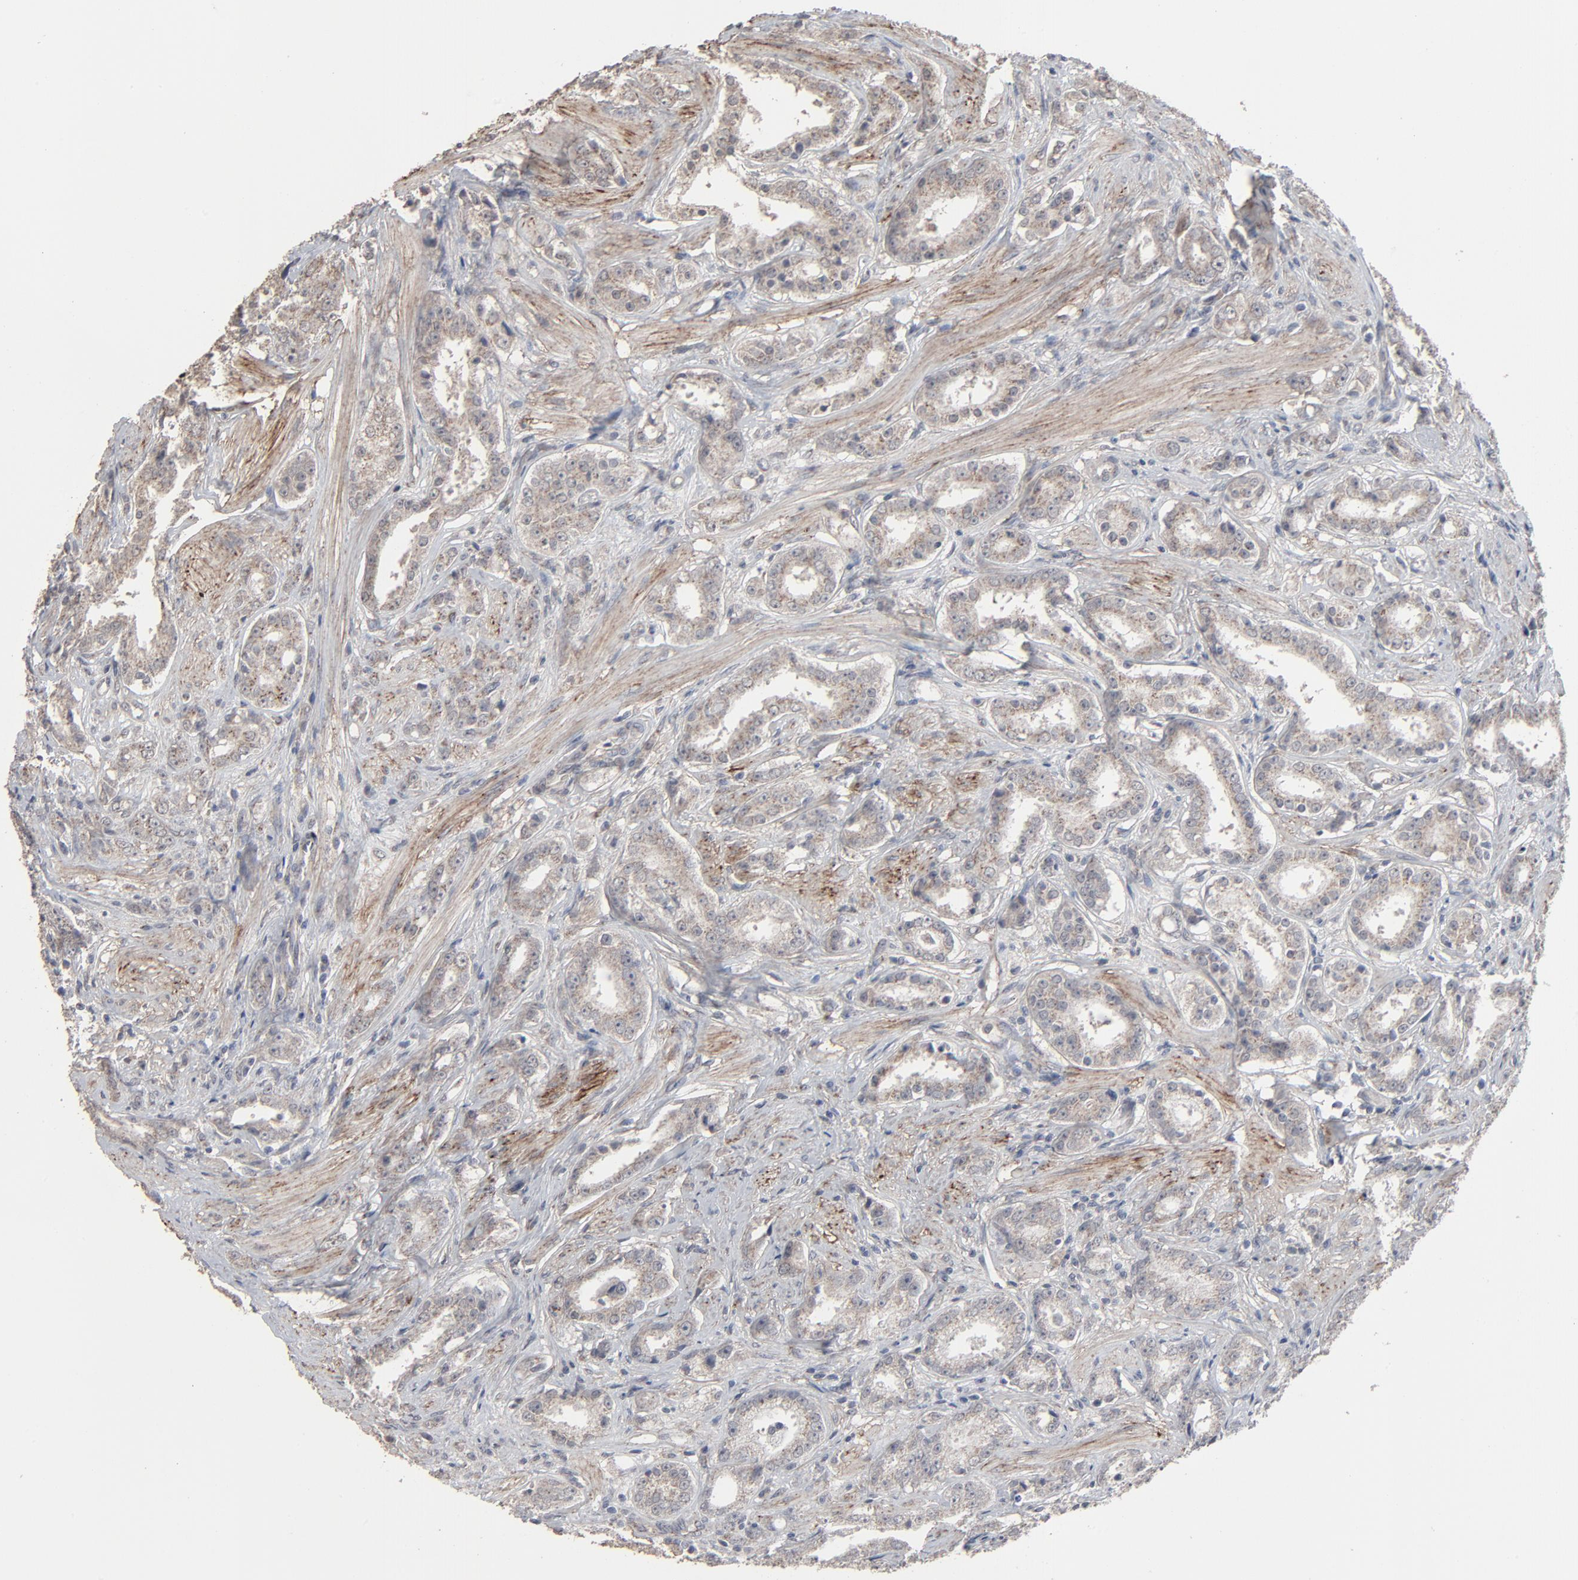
{"staining": {"intensity": "weak", "quantity": ">75%", "location": "cytoplasmic/membranous"}, "tissue": "prostate cancer", "cell_type": "Tumor cells", "image_type": "cancer", "snomed": [{"axis": "morphology", "description": "Adenocarcinoma, Medium grade"}, {"axis": "topography", "description": "Prostate"}], "caption": "The photomicrograph shows a brown stain indicating the presence of a protein in the cytoplasmic/membranous of tumor cells in prostate cancer (adenocarcinoma (medium-grade)).", "gene": "JAM3", "patient": {"sex": "male", "age": 53}}